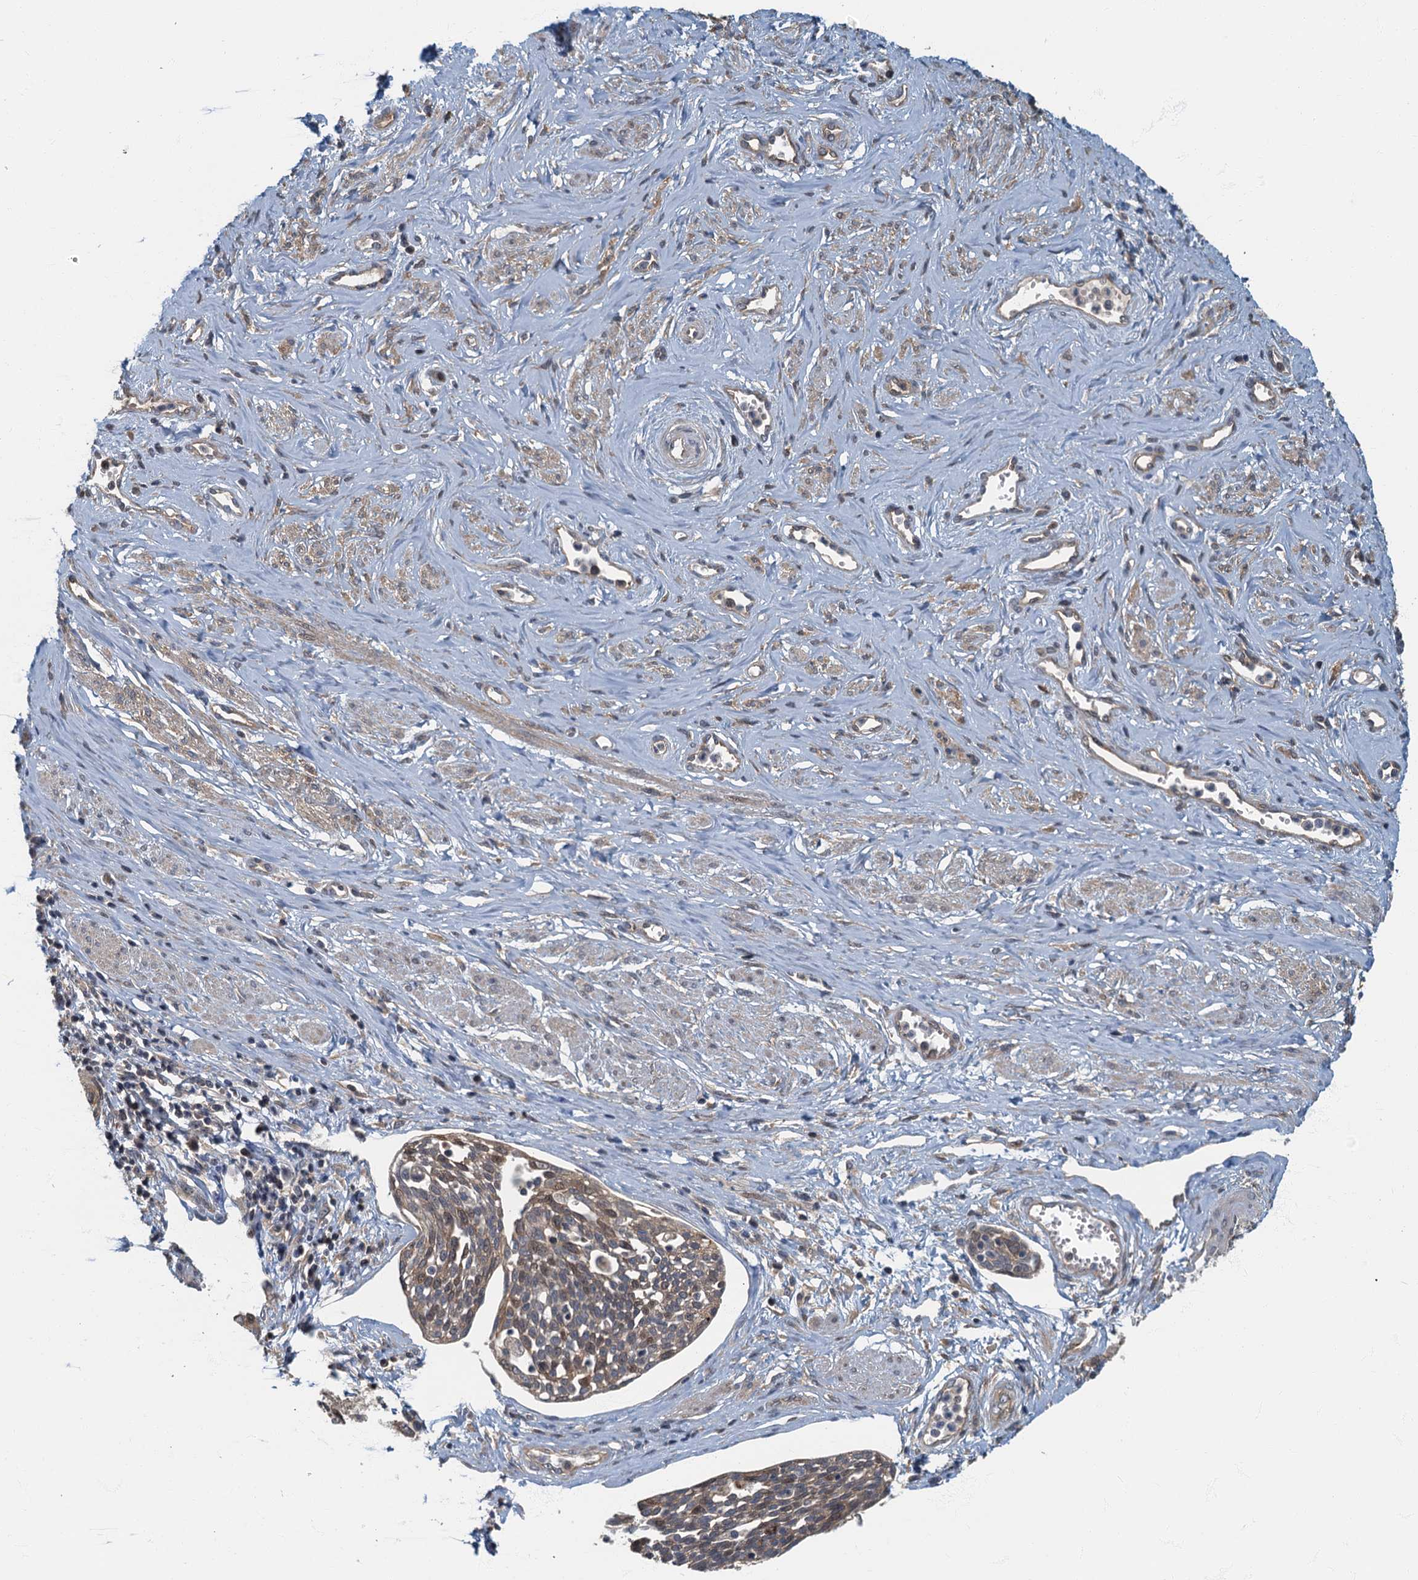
{"staining": {"intensity": "moderate", "quantity": "25%-75%", "location": "cytoplasmic/membranous"}, "tissue": "cervical cancer", "cell_type": "Tumor cells", "image_type": "cancer", "snomed": [{"axis": "morphology", "description": "Squamous cell carcinoma, NOS"}, {"axis": "topography", "description": "Cervix"}], "caption": "IHC photomicrograph of cervical squamous cell carcinoma stained for a protein (brown), which demonstrates medium levels of moderate cytoplasmic/membranous positivity in about 25%-75% of tumor cells.", "gene": "CKAP2L", "patient": {"sex": "female", "age": 34}}